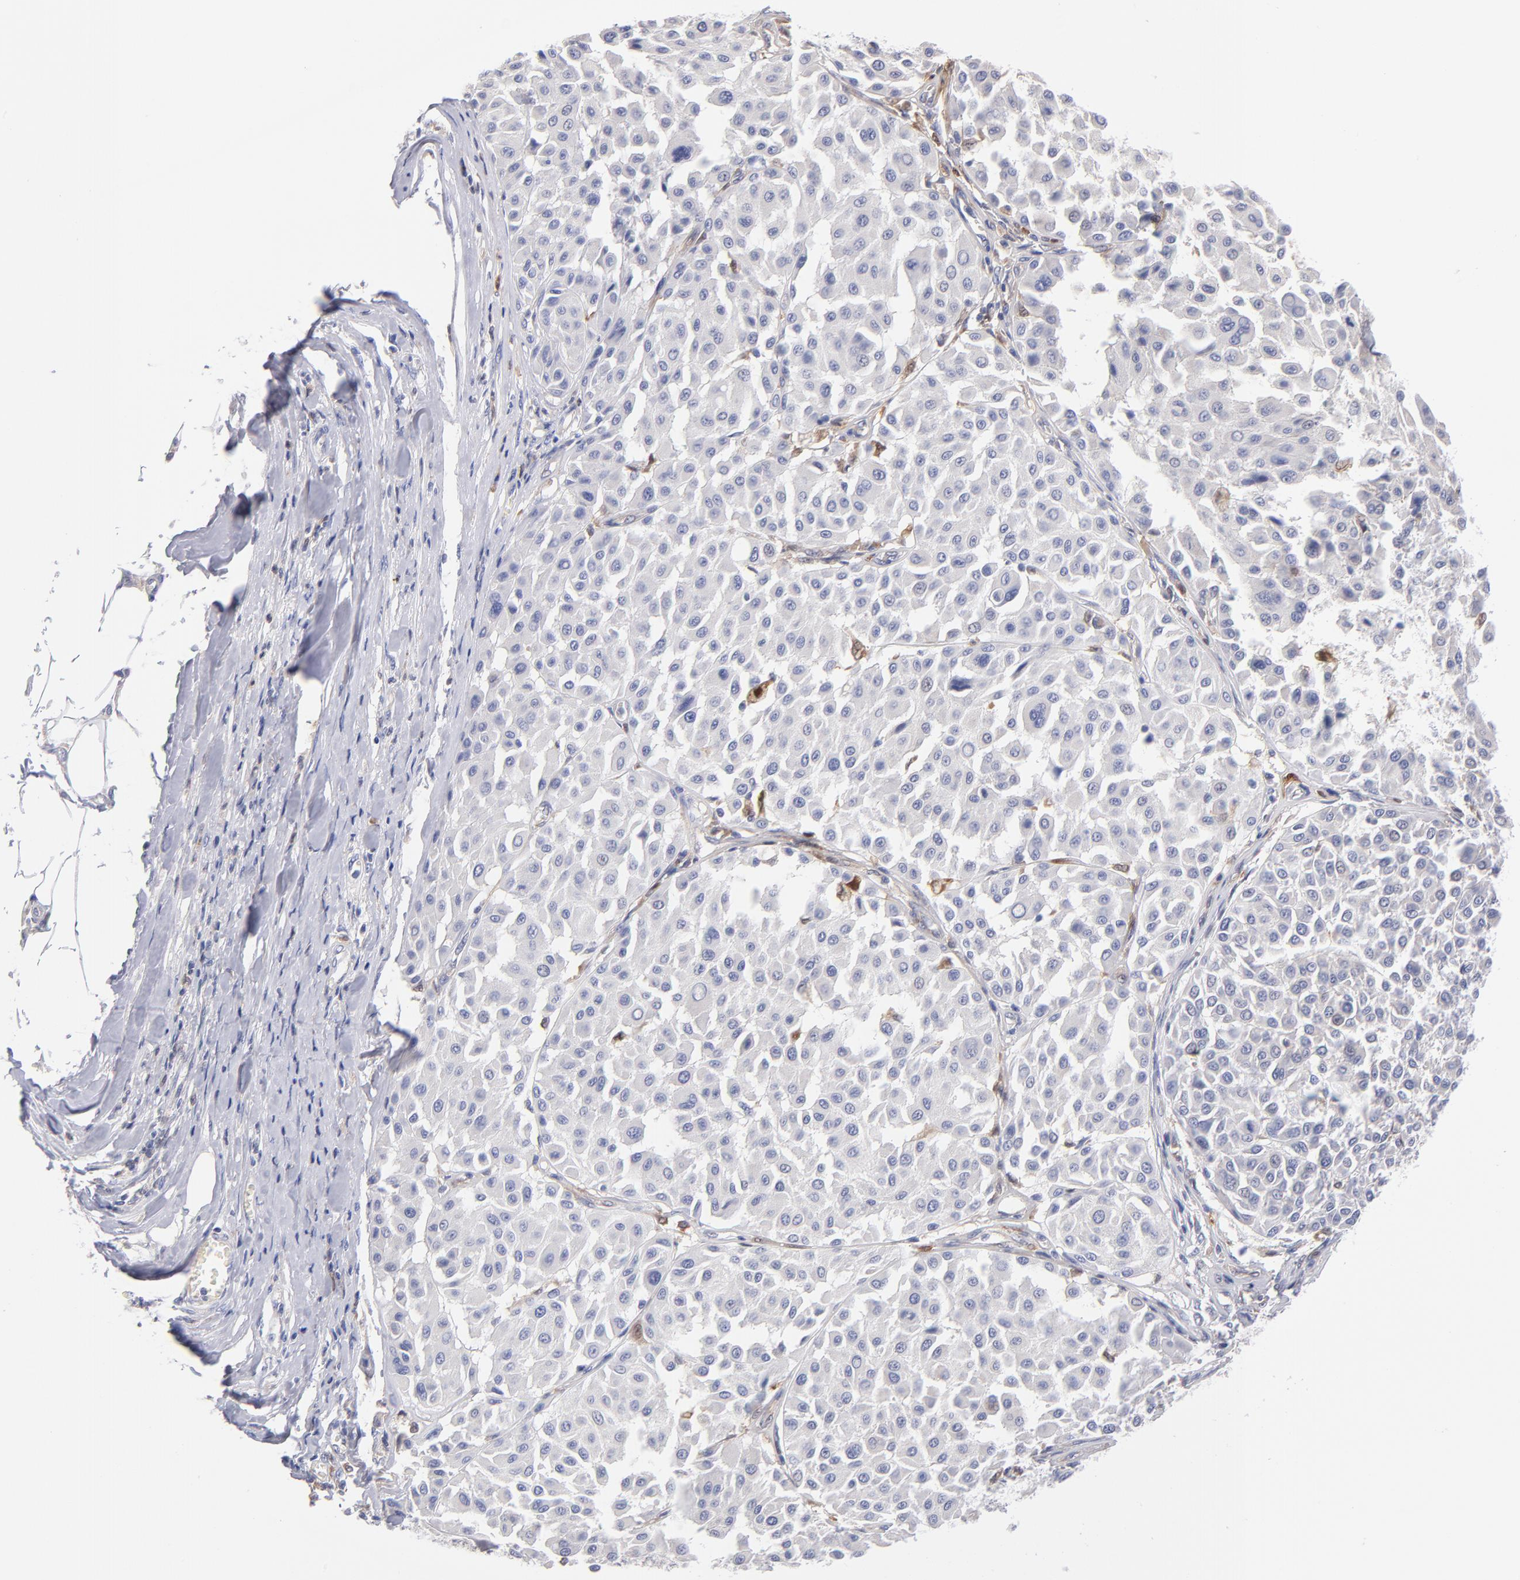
{"staining": {"intensity": "weak", "quantity": "<25%", "location": "cytoplasmic/membranous"}, "tissue": "melanoma", "cell_type": "Tumor cells", "image_type": "cancer", "snomed": [{"axis": "morphology", "description": "Malignant melanoma, Metastatic site"}, {"axis": "topography", "description": "Soft tissue"}], "caption": "This histopathology image is of melanoma stained with IHC to label a protein in brown with the nuclei are counter-stained blue. There is no positivity in tumor cells.", "gene": "BID", "patient": {"sex": "male", "age": 41}}